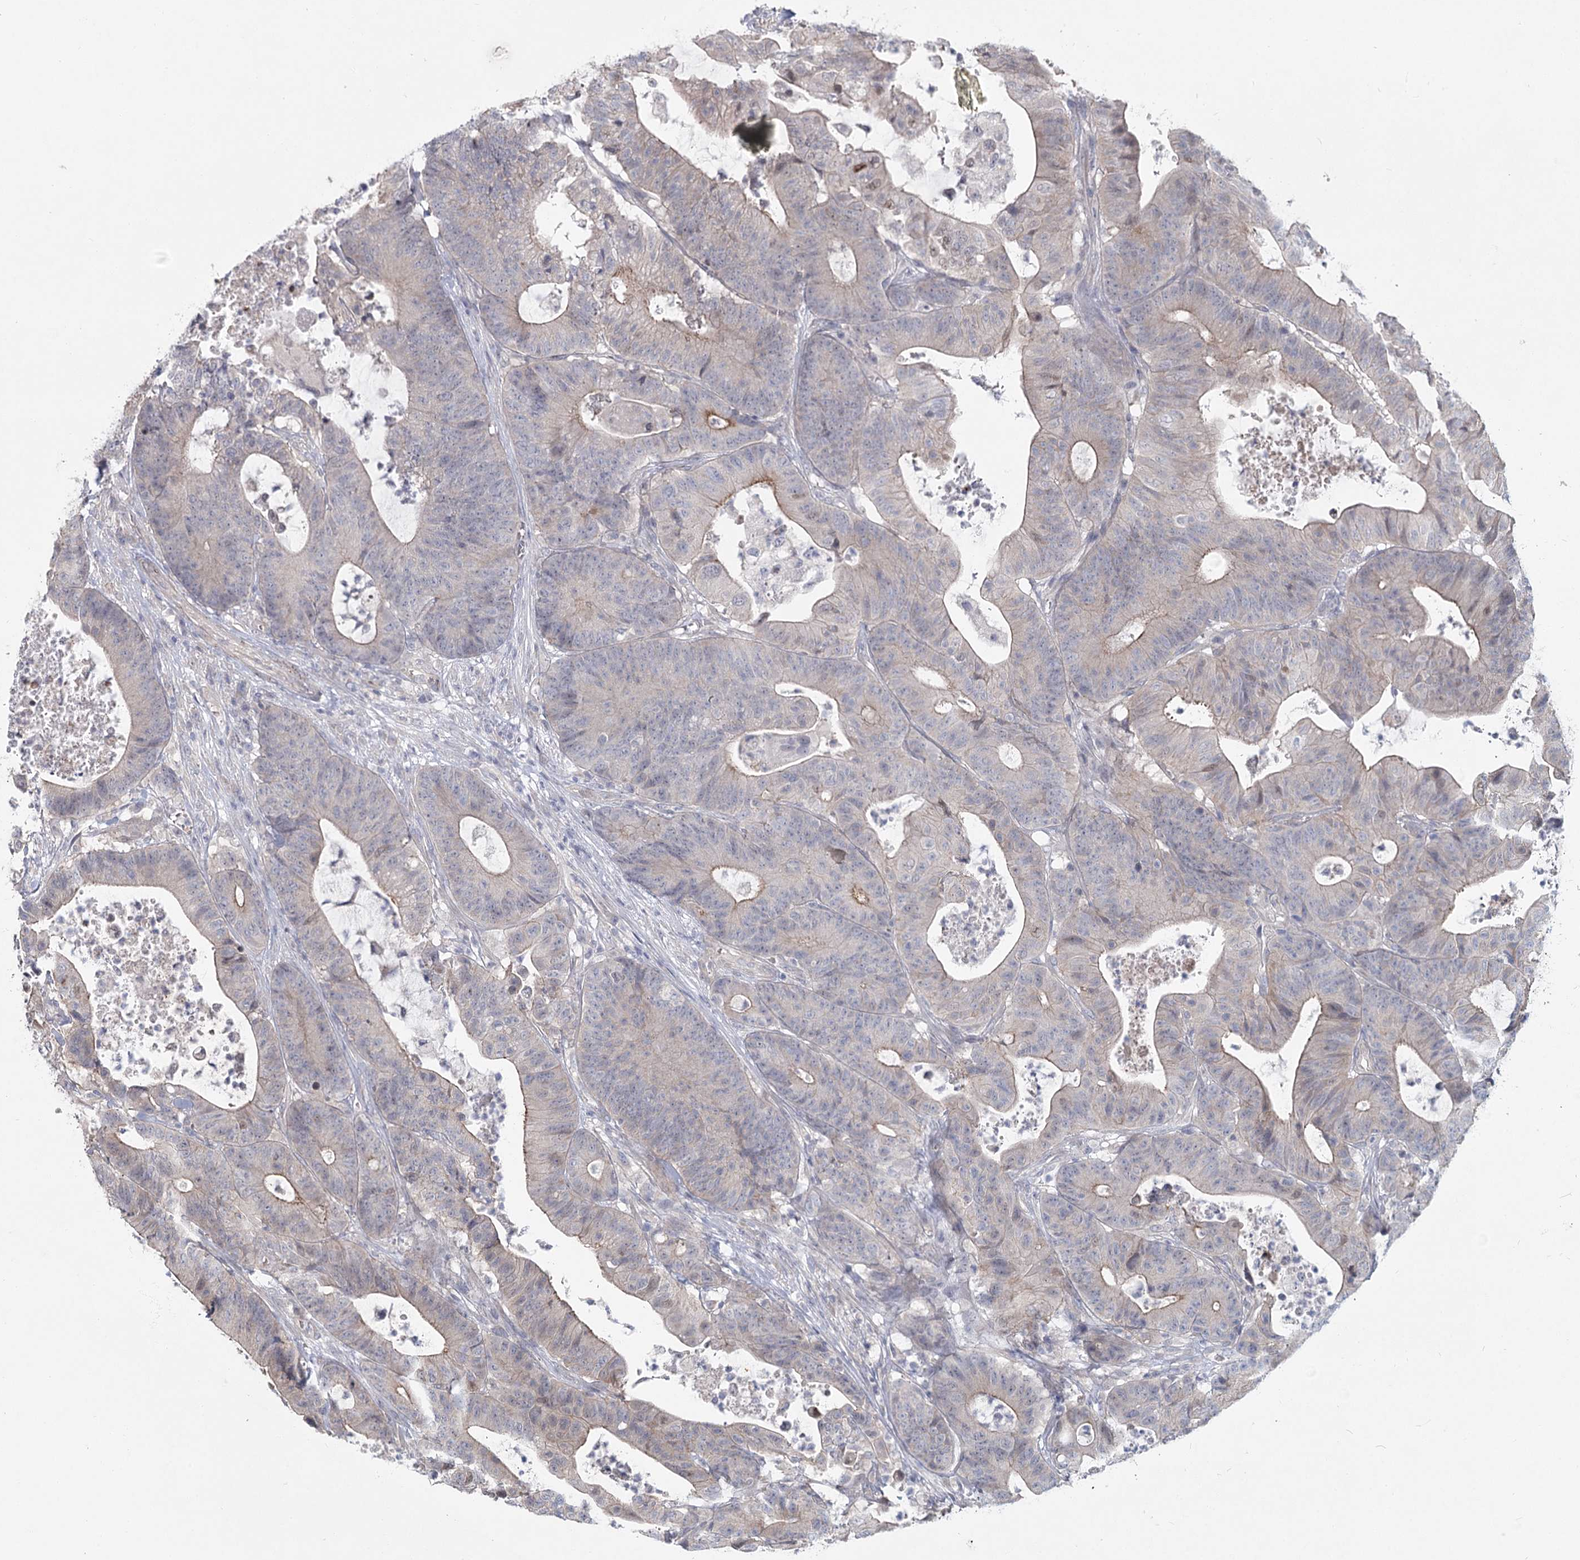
{"staining": {"intensity": "negative", "quantity": "none", "location": "none"}, "tissue": "colorectal cancer", "cell_type": "Tumor cells", "image_type": "cancer", "snomed": [{"axis": "morphology", "description": "Adenocarcinoma, NOS"}, {"axis": "topography", "description": "Colon"}], "caption": "Colorectal adenocarcinoma was stained to show a protein in brown. There is no significant staining in tumor cells. (Brightfield microscopy of DAB (3,3'-diaminobenzidine) IHC at high magnification).", "gene": "SPINK13", "patient": {"sex": "female", "age": 84}}